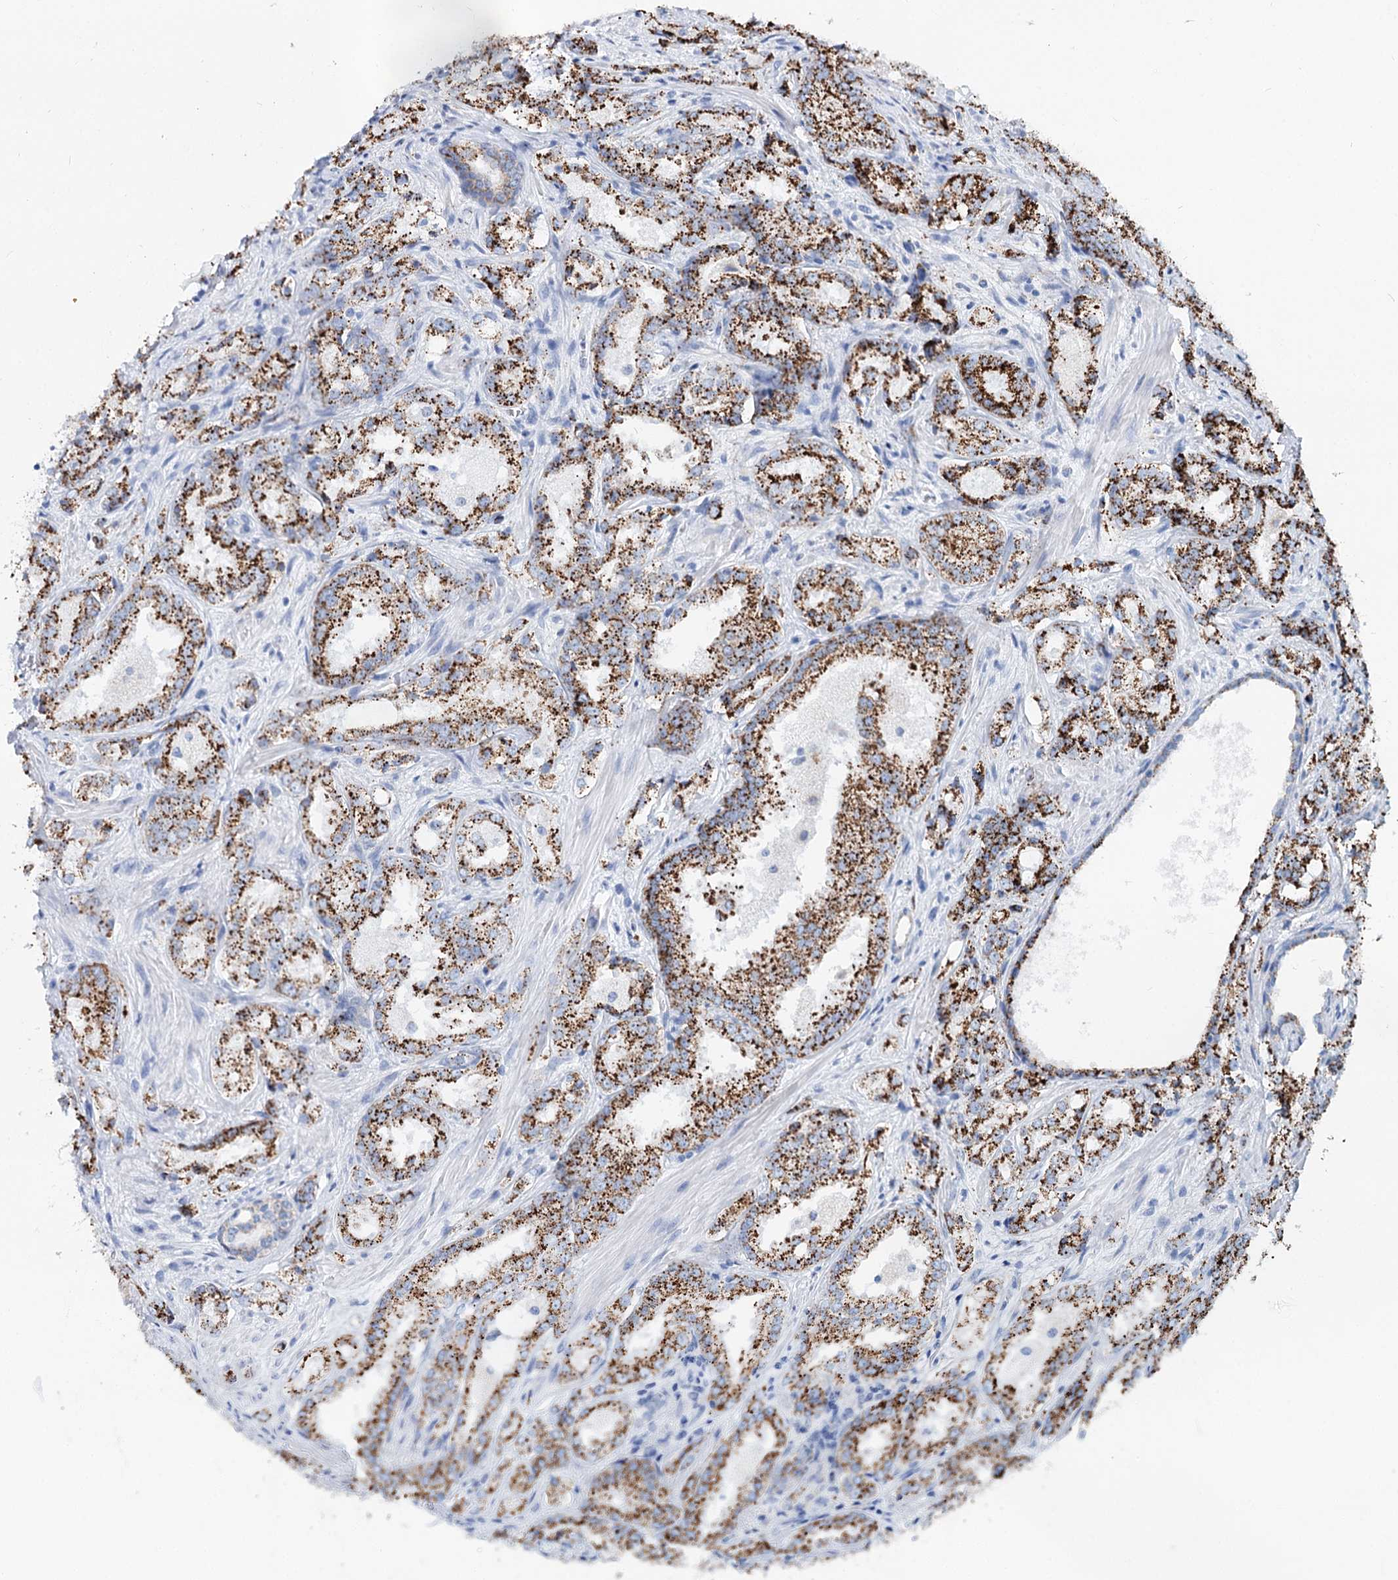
{"staining": {"intensity": "strong", "quantity": ">75%", "location": "cytoplasmic/membranous"}, "tissue": "prostate cancer", "cell_type": "Tumor cells", "image_type": "cancer", "snomed": [{"axis": "morphology", "description": "Adenocarcinoma, Low grade"}, {"axis": "topography", "description": "Prostate"}], "caption": "Approximately >75% of tumor cells in prostate cancer exhibit strong cytoplasmic/membranous protein expression as visualized by brown immunohistochemical staining.", "gene": "MCCC2", "patient": {"sex": "male", "age": 47}}